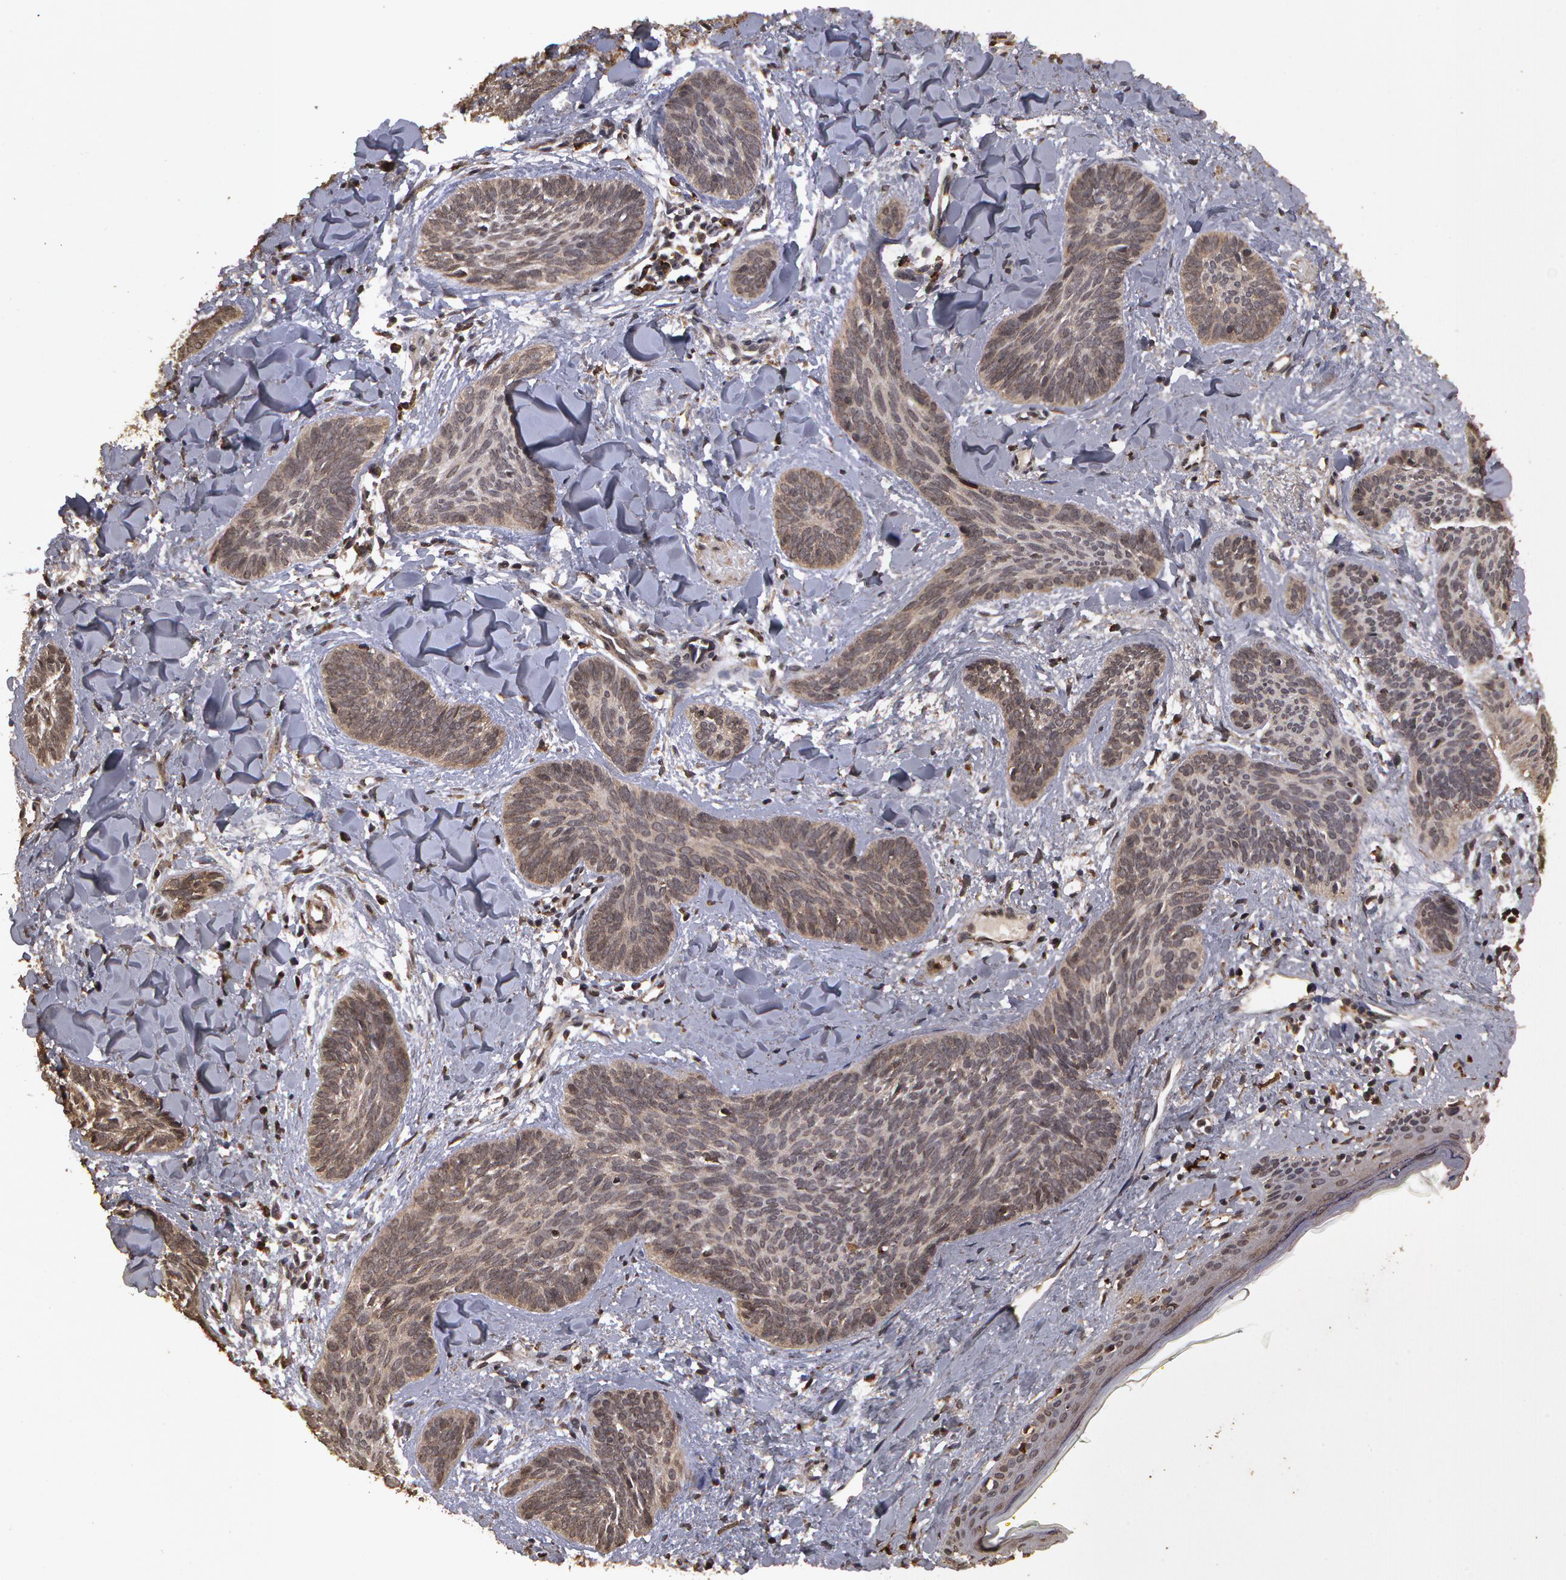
{"staining": {"intensity": "negative", "quantity": "none", "location": "none"}, "tissue": "skin cancer", "cell_type": "Tumor cells", "image_type": "cancer", "snomed": [{"axis": "morphology", "description": "Basal cell carcinoma"}, {"axis": "topography", "description": "Skin"}], "caption": "Immunohistochemistry of skin cancer displays no expression in tumor cells.", "gene": "CALR", "patient": {"sex": "female", "age": 81}}